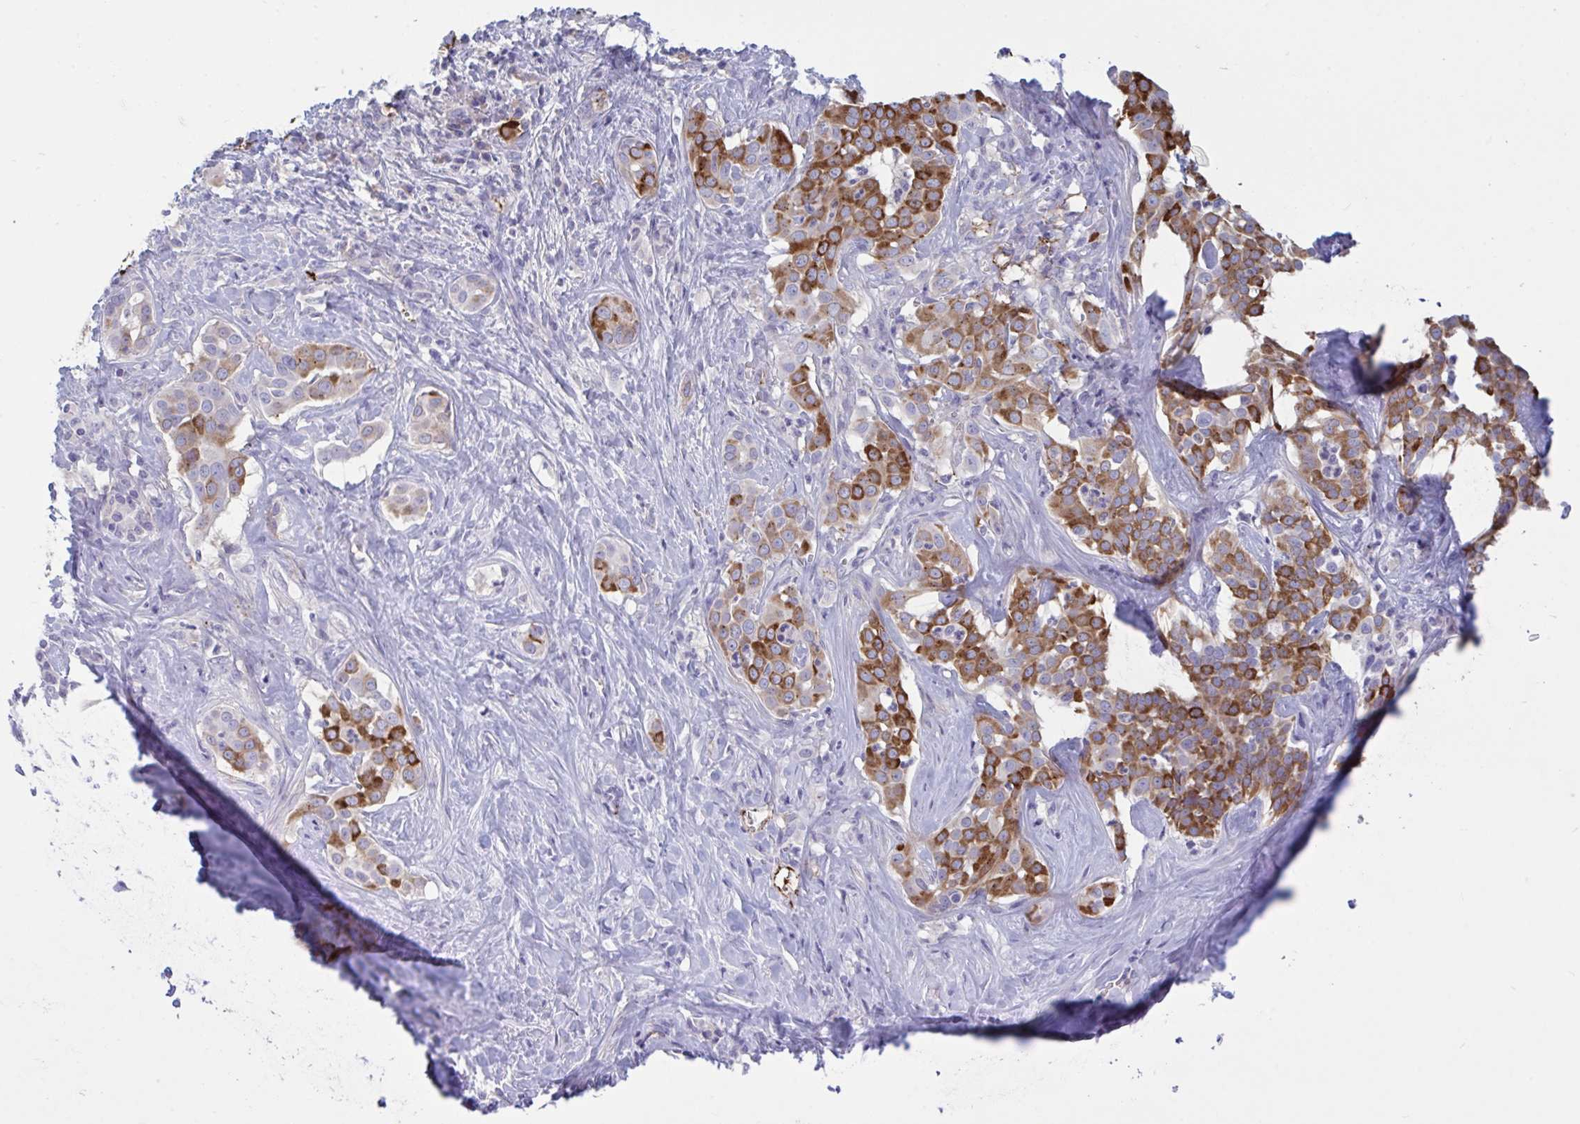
{"staining": {"intensity": "moderate", "quantity": "25%-75%", "location": "cytoplasmic/membranous"}, "tissue": "liver cancer", "cell_type": "Tumor cells", "image_type": "cancer", "snomed": [{"axis": "morphology", "description": "Cholangiocarcinoma"}, {"axis": "topography", "description": "Liver"}], "caption": "This photomicrograph exhibits immunohistochemistry staining of liver cancer (cholangiocarcinoma), with medium moderate cytoplasmic/membranous staining in about 25%-75% of tumor cells.", "gene": "IL1R1", "patient": {"sex": "male", "age": 67}}